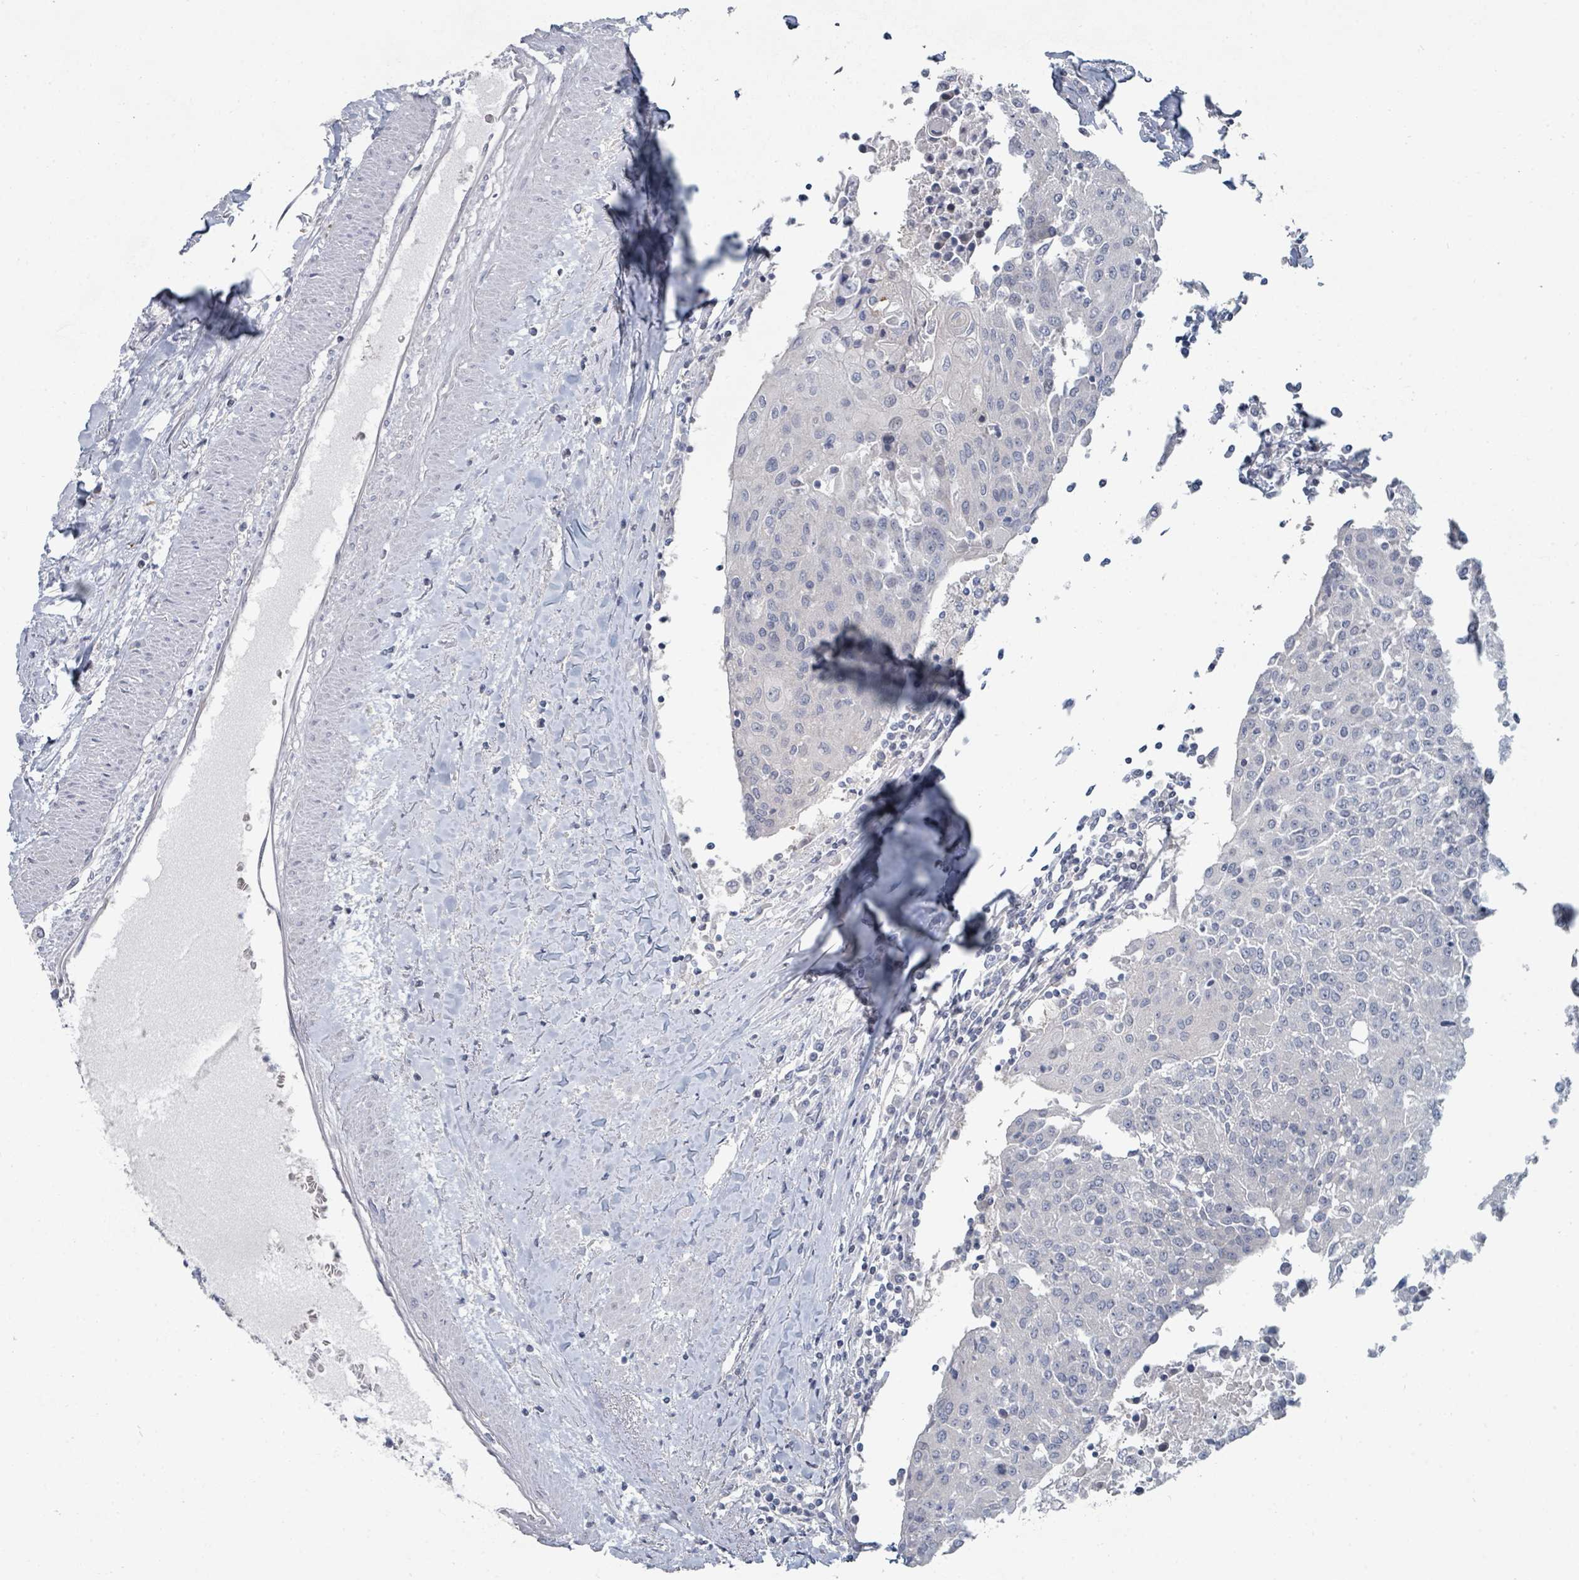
{"staining": {"intensity": "negative", "quantity": "none", "location": "none"}, "tissue": "urothelial cancer", "cell_type": "Tumor cells", "image_type": "cancer", "snomed": [{"axis": "morphology", "description": "Urothelial carcinoma, High grade"}, {"axis": "topography", "description": "Urinary bladder"}], "caption": "This image is of urothelial cancer stained with IHC to label a protein in brown with the nuclei are counter-stained blue. There is no expression in tumor cells.", "gene": "SLC25A45", "patient": {"sex": "female", "age": 85}}